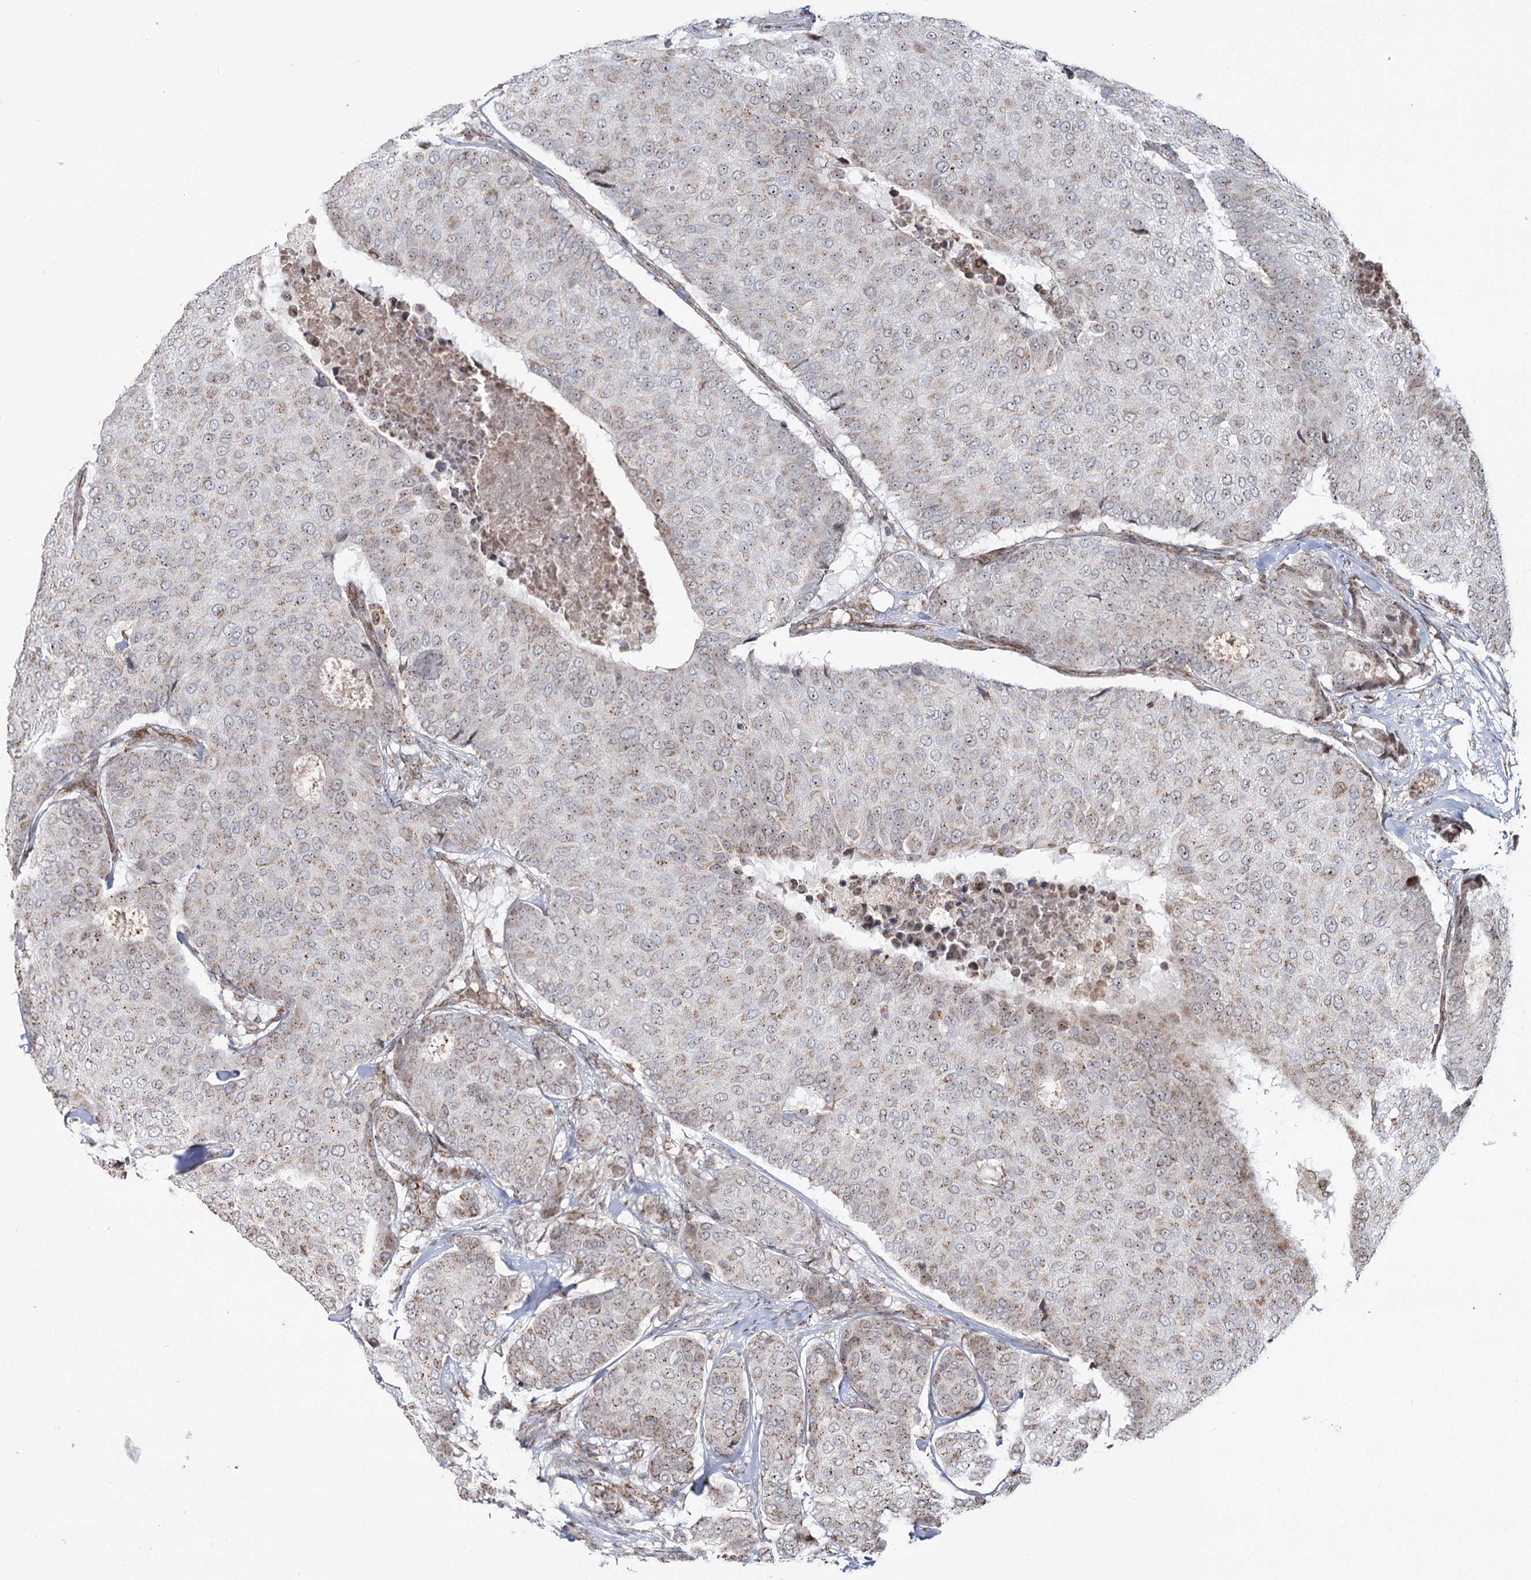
{"staining": {"intensity": "weak", "quantity": "25%-75%", "location": "cytoplasmic/membranous"}, "tissue": "breast cancer", "cell_type": "Tumor cells", "image_type": "cancer", "snomed": [{"axis": "morphology", "description": "Duct carcinoma"}, {"axis": "topography", "description": "Breast"}], "caption": "This is a micrograph of IHC staining of breast infiltrating ductal carcinoma, which shows weak staining in the cytoplasmic/membranous of tumor cells.", "gene": "STEEP1", "patient": {"sex": "female", "age": 75}}